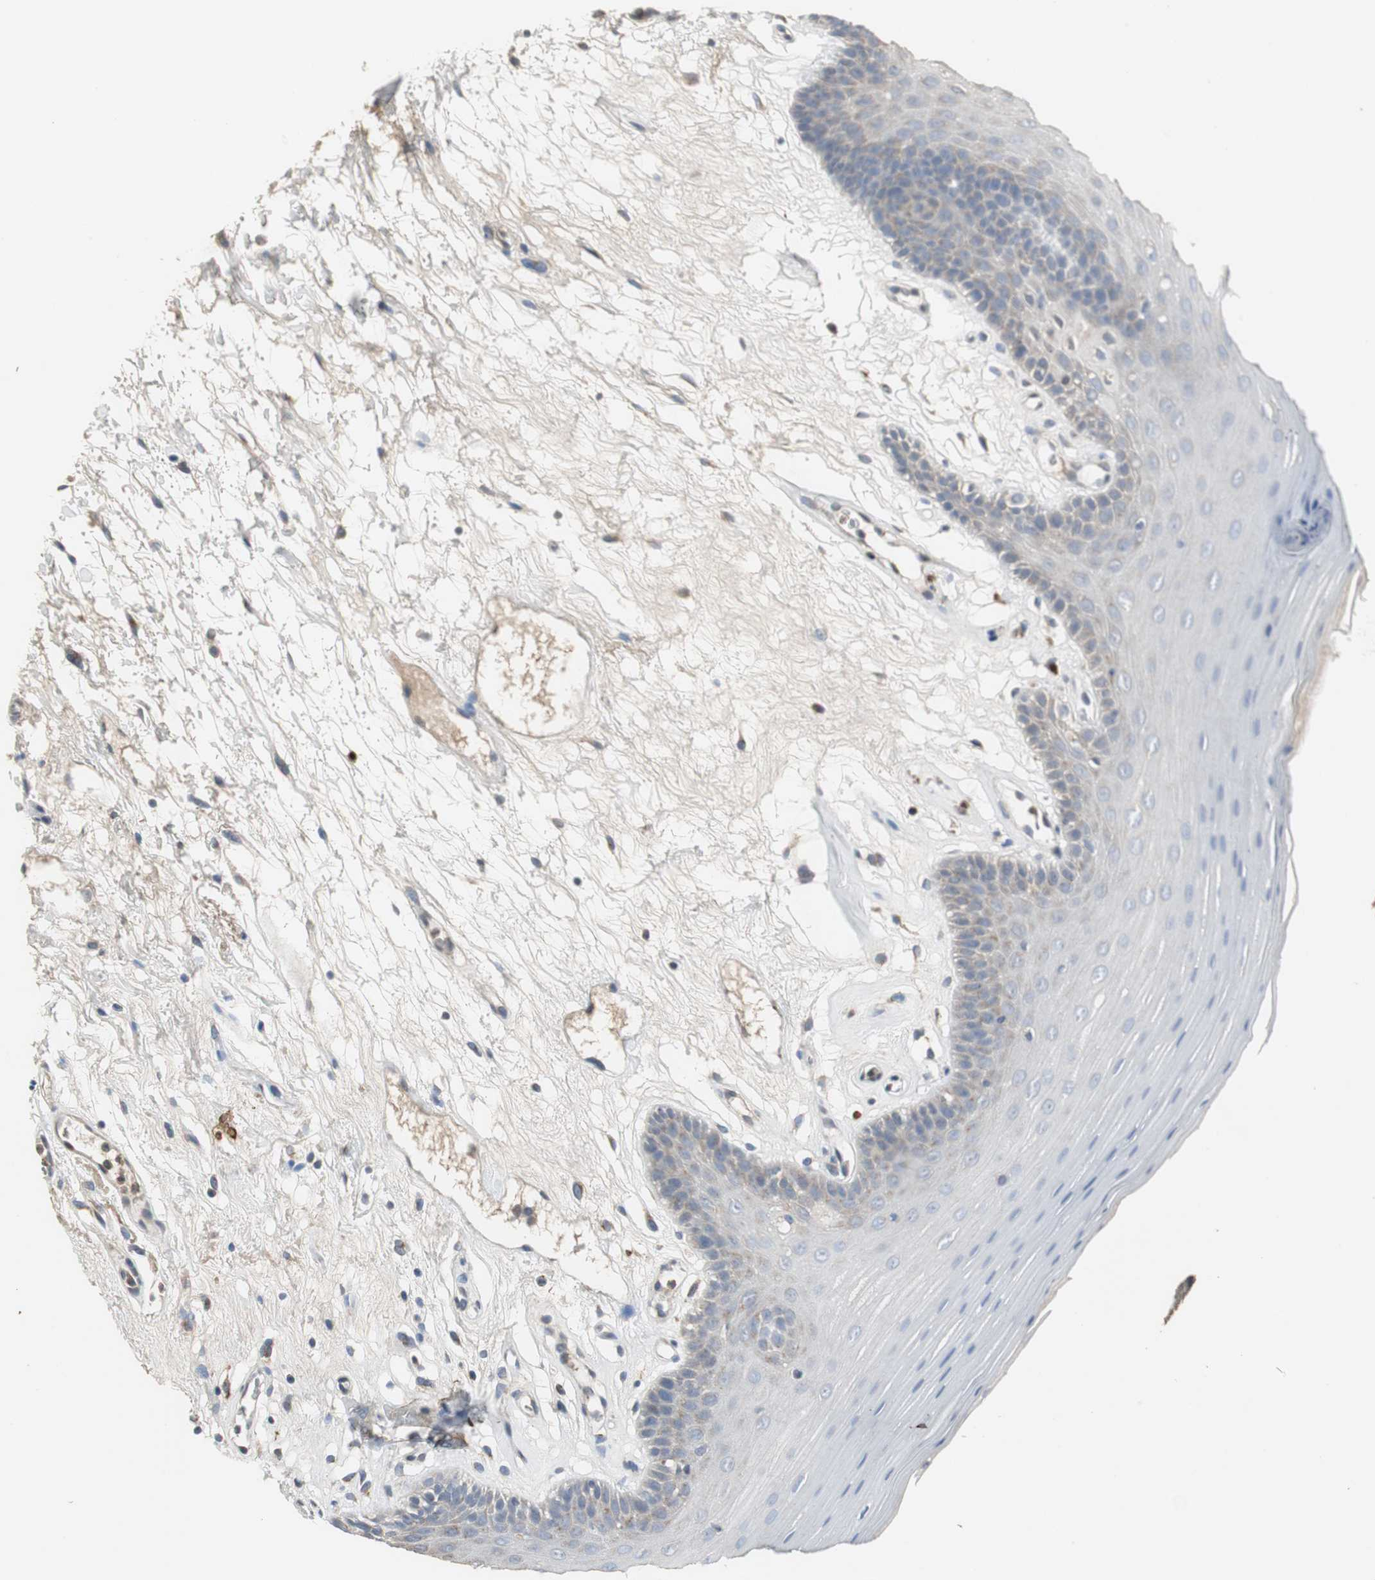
{"staining": {"intensity": "weak", "quantity": "25%-75%", "location": "cytoplasmic/membranous"}, "tissue": "oral mucosa", "cell_type": "Squamous epithelial cells", "image_type": "normal", "snomed": [{"axis": "morphology", "description": "Normal tissue, NOS"}, {"axis": "morphology", "description": "Squamous cell carcinoma, NOS"}, {"axis": "topography", "description": "Skeletal muscle"}, {"axis": "topography", "description": "Oral tissue"}, {"axis": "topography", "description": "Head-Neck"}], "caption": "Oral mucosa stained with immunohistochemistry (IHC) demonstrates weak cytoplasmic/membranous positivity in about 25%-75% of squamous epithelial cells.", "gene": "JTB", "patient": {"sex": "male", "age": 71}}